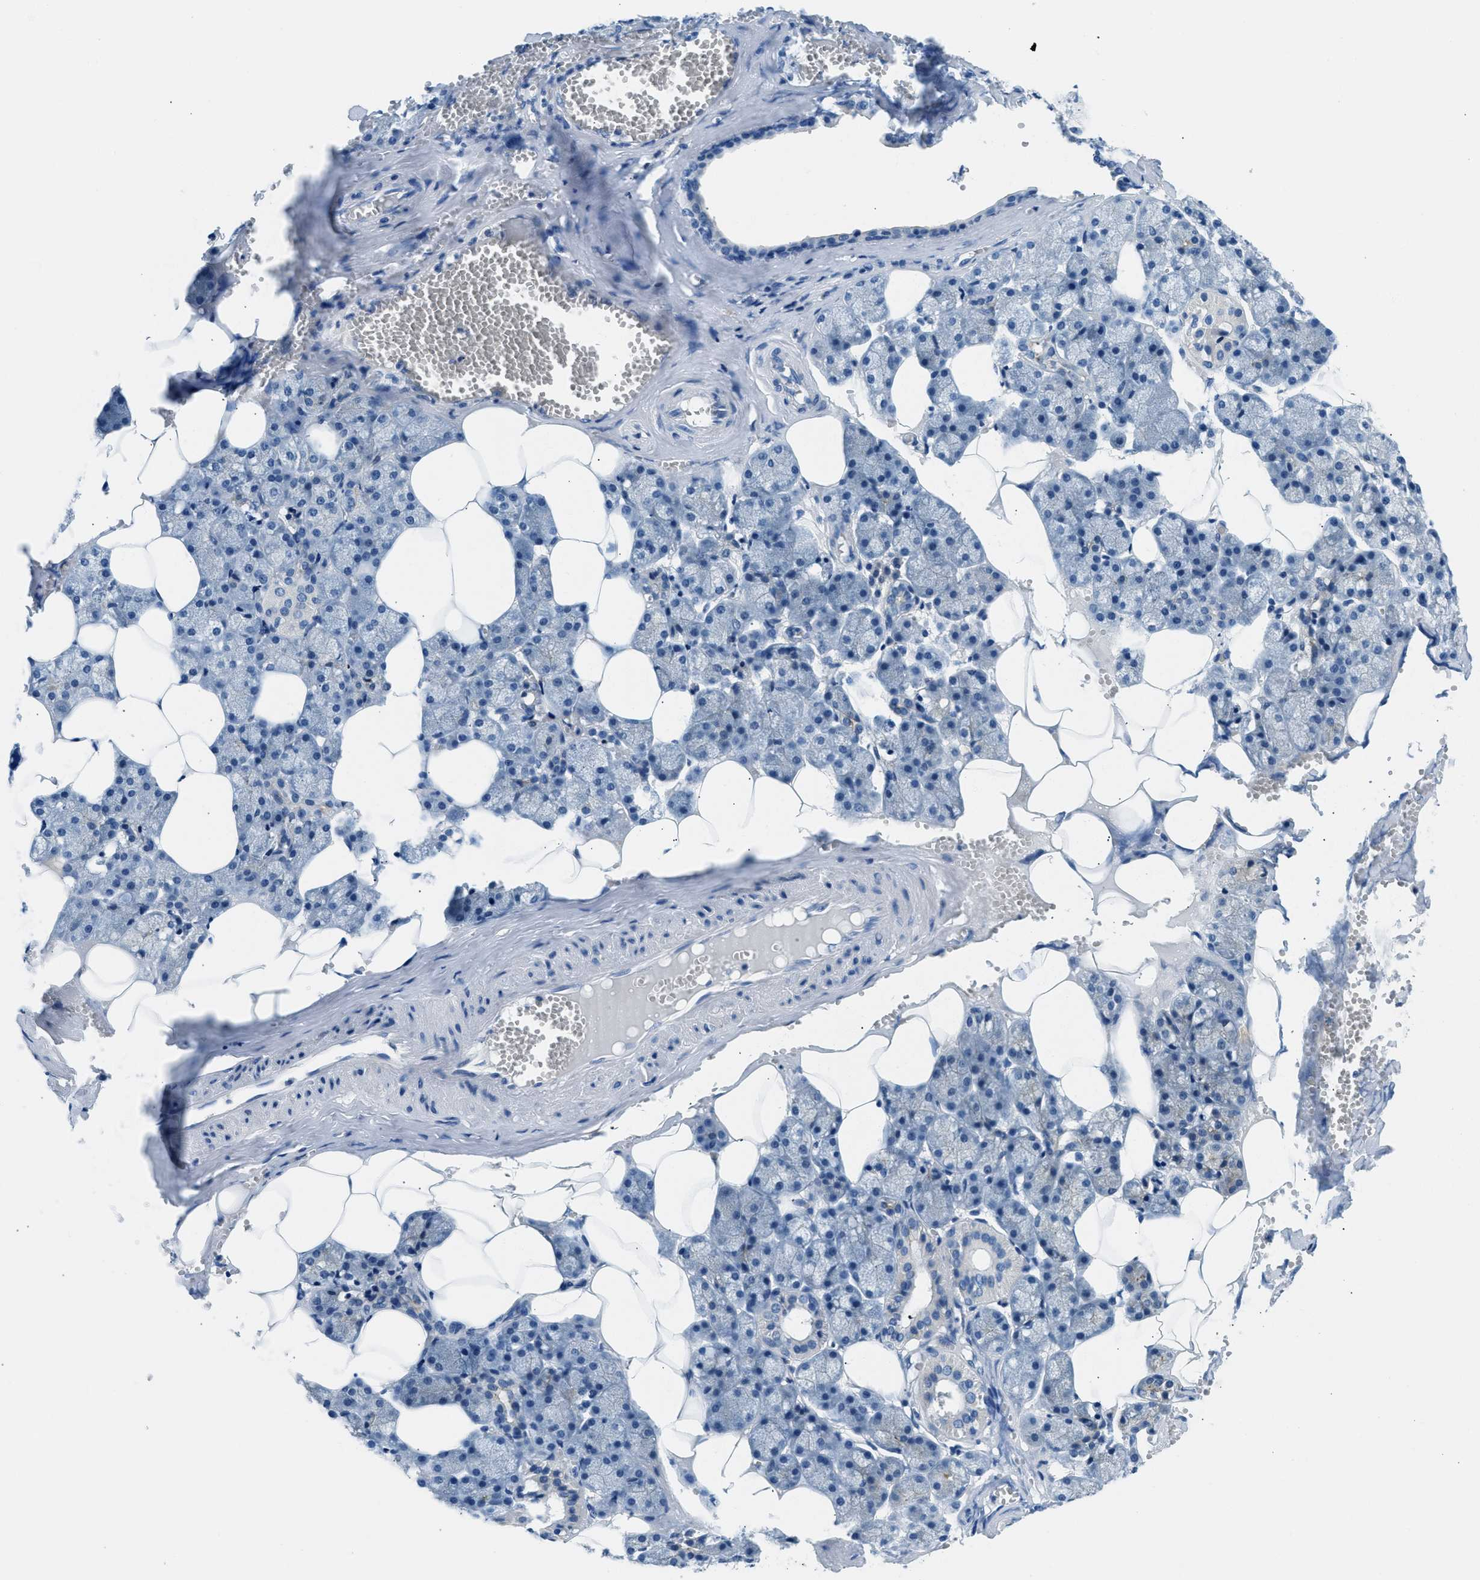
{"staining": {"intensity": "negative", "quantity": "none", "location": "none"}, "tissue": "salivary gland", "cell_type": "Glandular cells", "image_type": "normal", "snomed": [{"axis": "morphology", "description": "Normal tissue, NOS"}, {"axis": "topography", "description": "Salivary gland"}], "caption": "Immunohistochemistry (IHC) of unremarkable human salivary gland demonstrates no expression in glandular cells. (DAB immunohistochemistry visualized using brightfield microscopy, high magnification).", "gene": "CLDN18", "patient": {"sex": "male", "age": 62}}